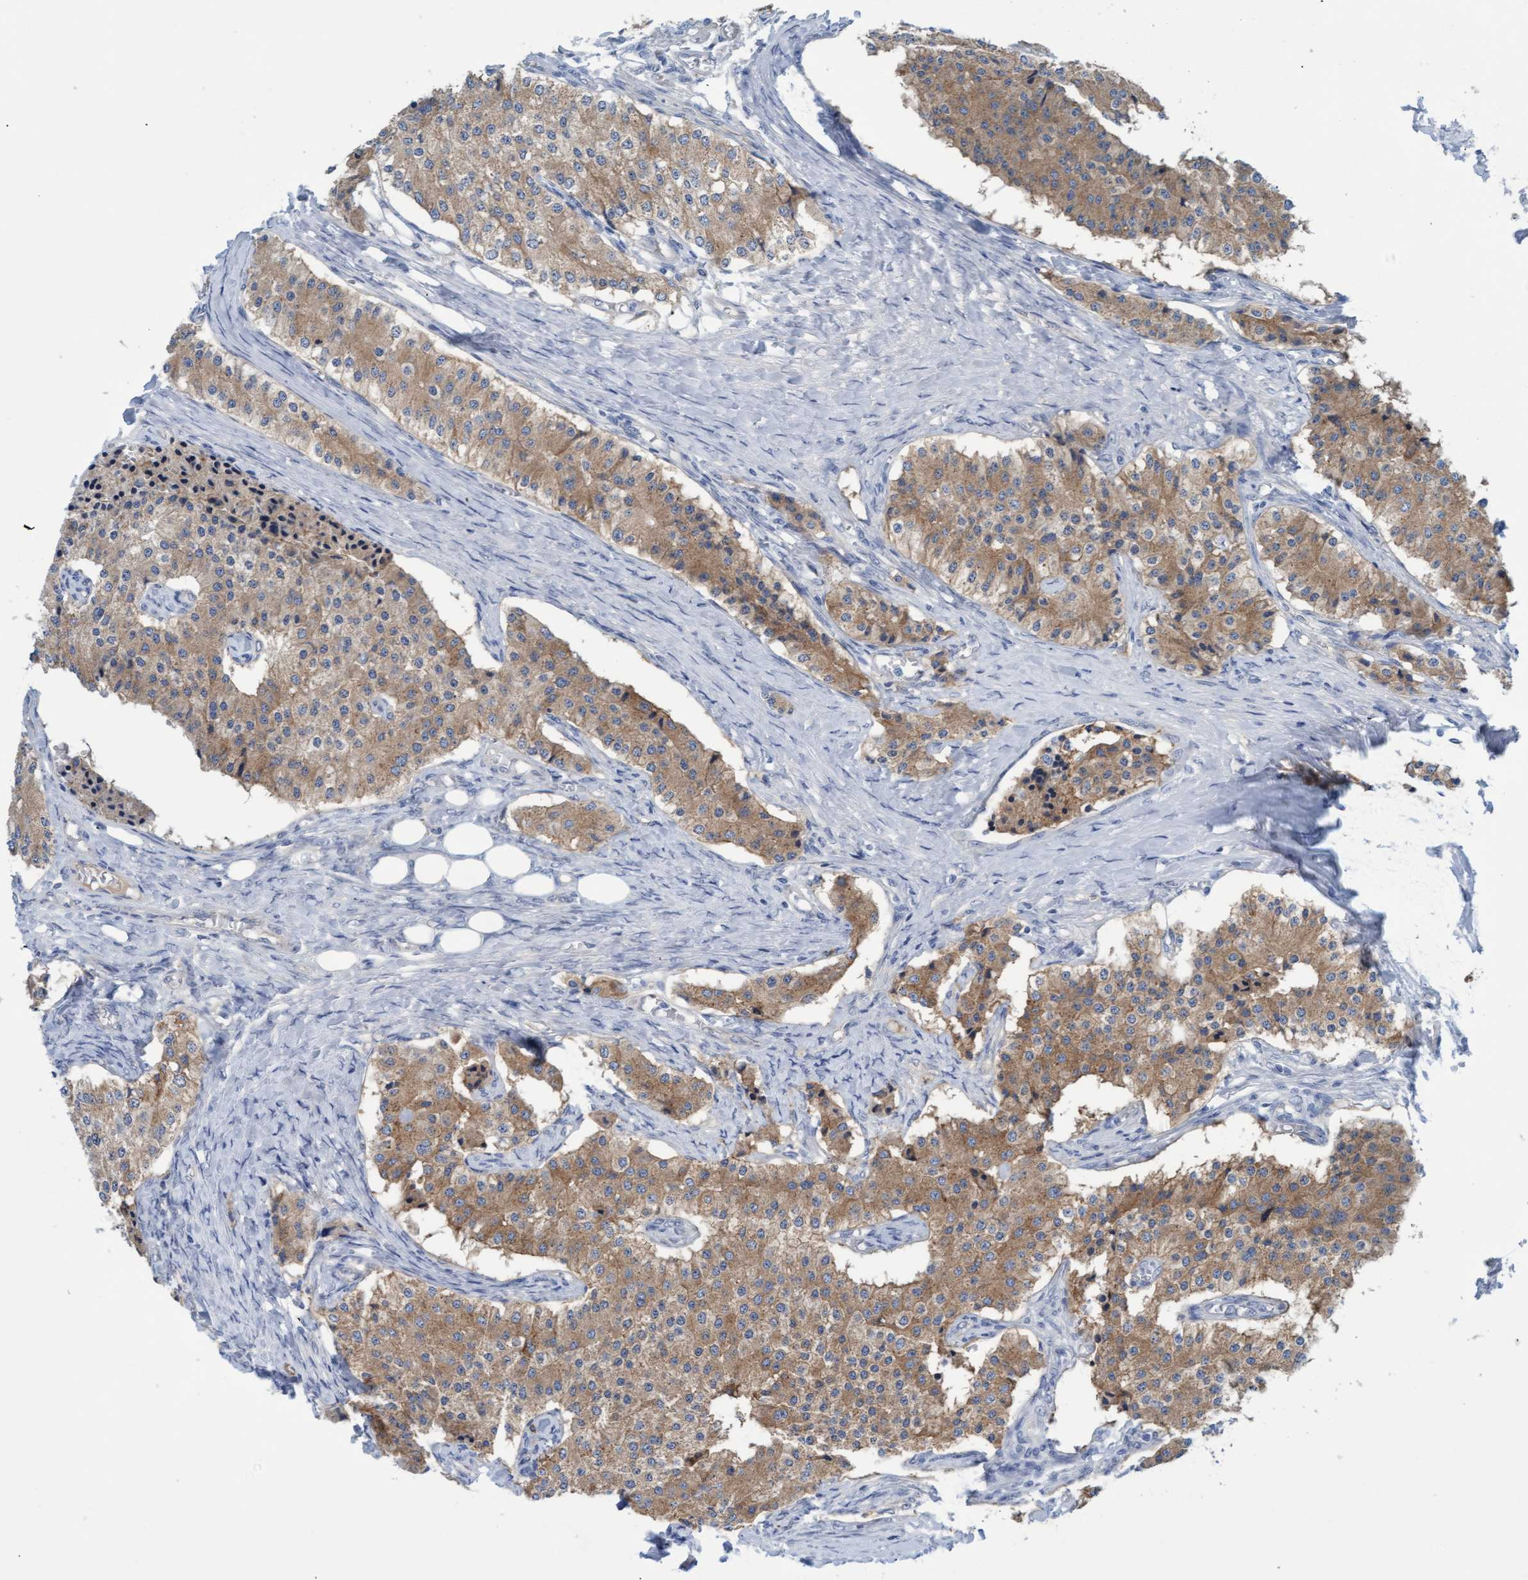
{"staining": {"intensity": "moderate", "quantity": ">75%", "location": "cytoplasmic/membranous"}, "tissue": "carcinoid", "cell_type": "Tumor cells", "image_type": "cancer", "snomed": [{"axis": "morphology", "description": "Carcinoid, malignant, NOS"}, {"axis": "topography", "description": "Colon"}], "caption": "High-power microscopy captured an IHC image of carcinoid, revealing moderate cytoplasmic/membranous positivity in about >75% of tumor cells. The protein of interest is shown in brown color, while the nuclei are stained blue.", "gene": "STXBP1", "patient": {"sex": "female", "age": 52}}